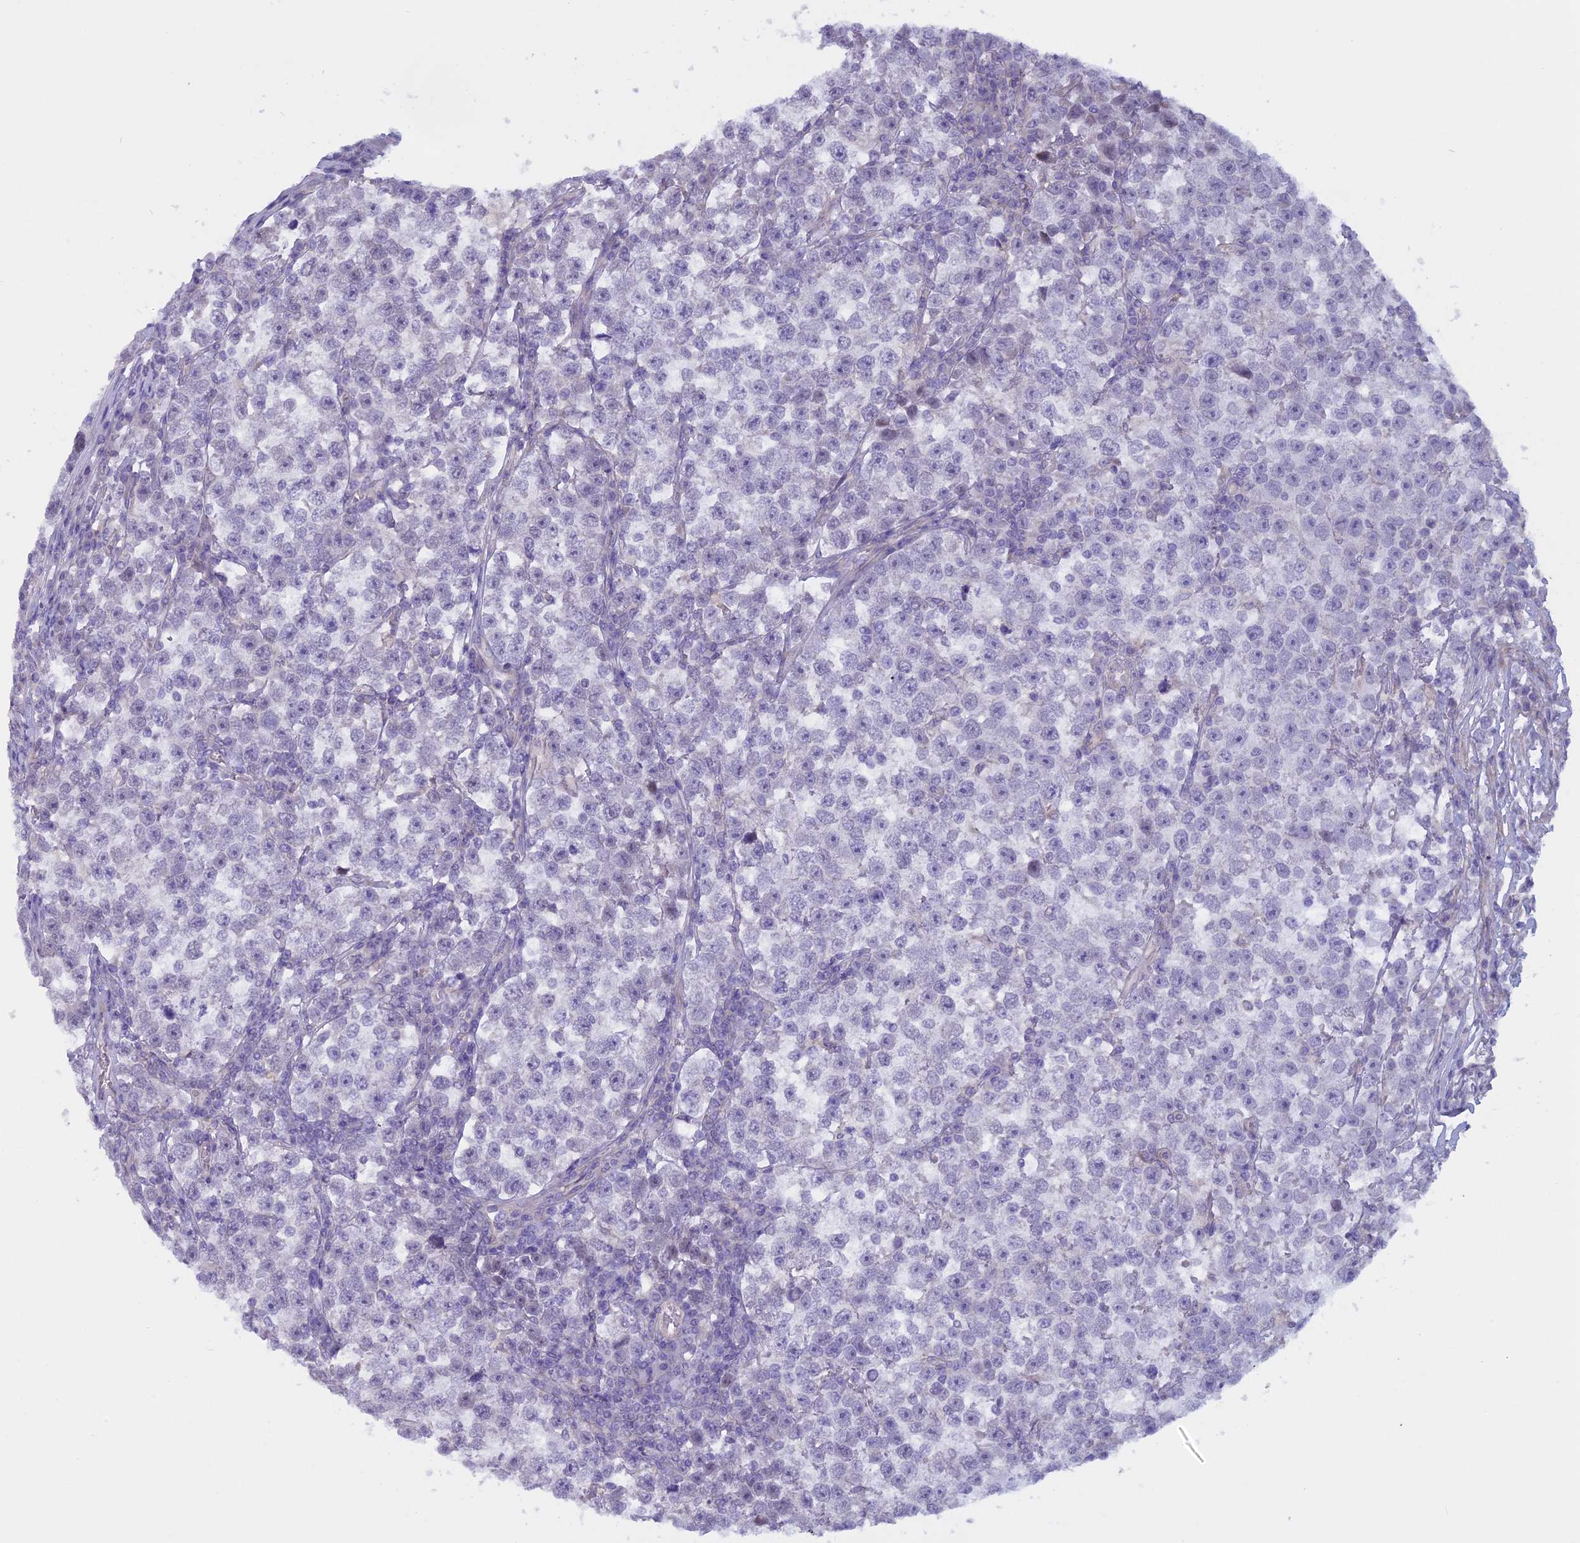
{"staining": {"intensity": "negative", "quantity": "none", "location": "none"}, "tissue": "testis cancer", "cell_type": "Tumor cells", "image_type": "cancer", "snomed": [{"axis": "morphology", "description": "Normal tissue, NOS"}, {"axis": "morphology", "description": "Seminoma, NOS"}, {"axis": "topography", "description": "Testis"}], "caption": "DAB immunohistochemical staining of testis cancer shows no significant positivity in tumor cells.", "gene": "SPHKAP", "patient": {"sex": "male", "age": 43}}